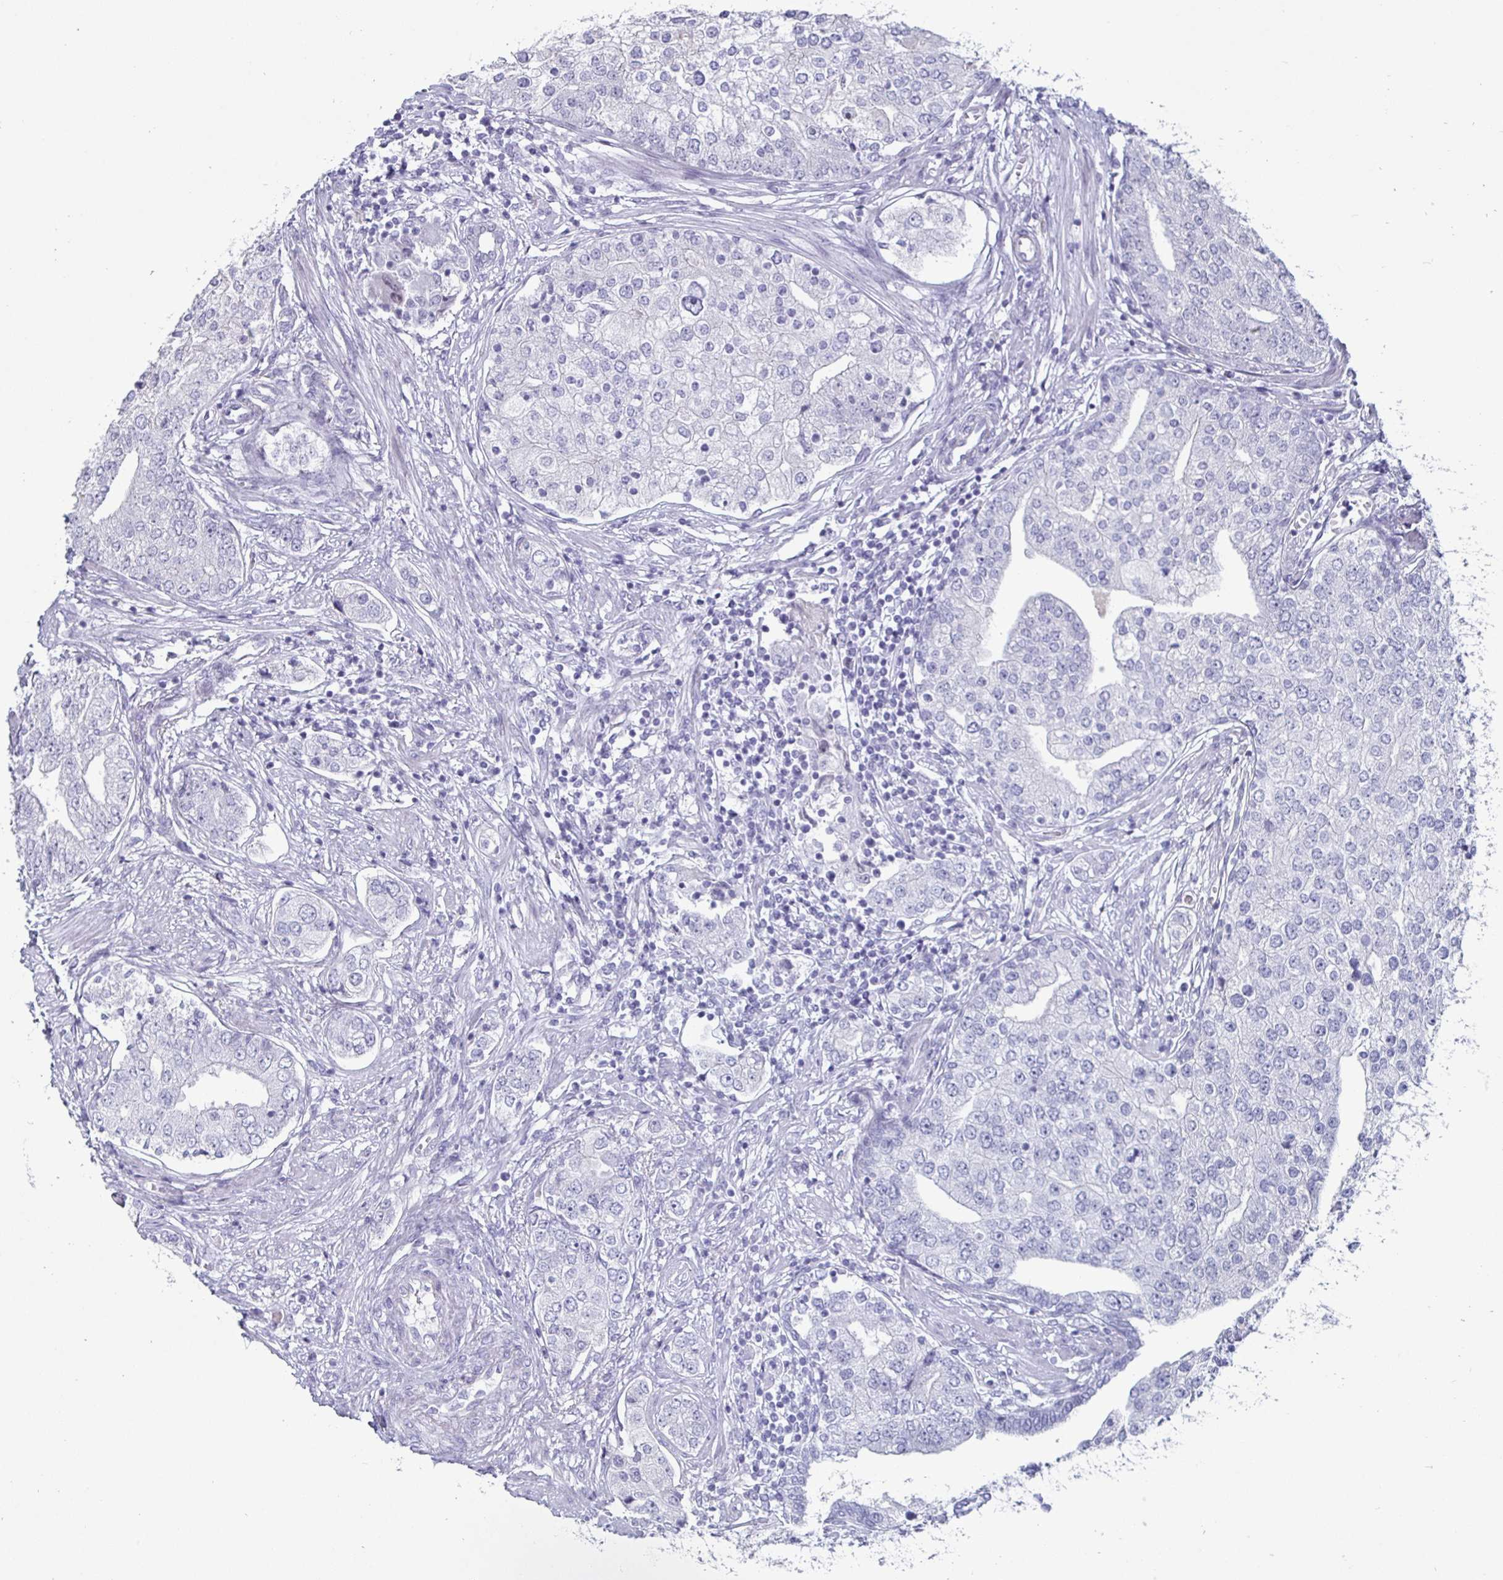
{"staining": {"intensity": "negative", "quantity": "none", "location": "none"}, "tissue": "prostate cancer", "cell_type": "Tumor cells", "image_type": "cancer", "snomed": [{"axis": "morphology", "description": "Adenocarcinoma, High grade"}, {"axis": "topography", "description": "Prostate"}], "caption": "A photomicrograph of prostate adenocarcinoma (high-grade) stained for a protein shows no brown staining in tumor cells. (Stains: DAB (3,3'-diaminobenzidine) immunohistochemistry with hematoxylin counter stain, Microscopy: brightfield microscopy at high magnification).", "gene": "OOSP2", "patient": {"sex": "male", "age": 60}}